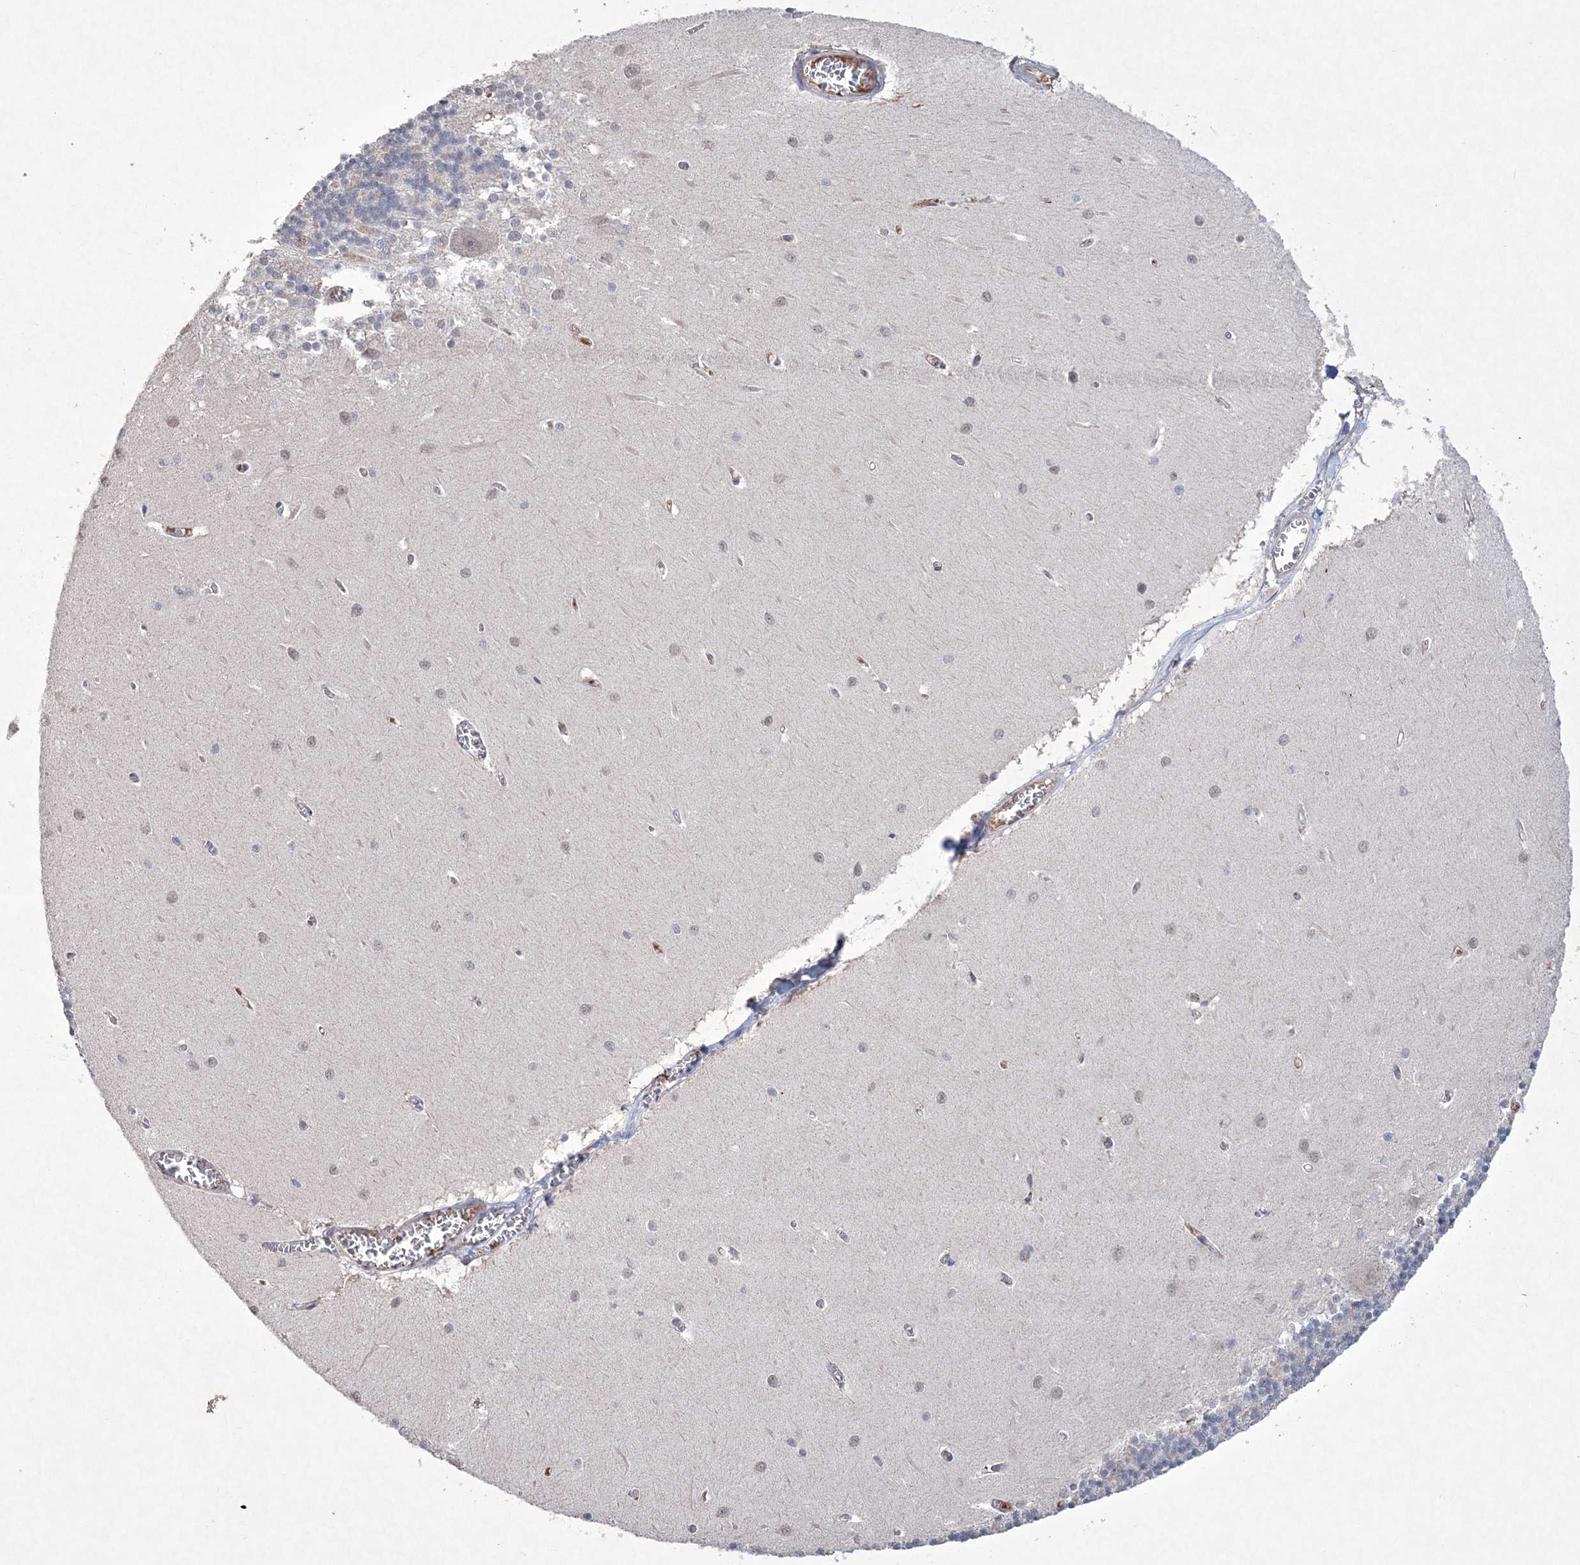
{"staining": {"intensity": "negative", "quantity": "none", "location": "none"}, "tissue": "cerebellum", "cell_type": "Cells in granular layer", "image_type": "normal", "snomed": [{"axis": "morphology", "description": "Normal tissue, NOS"}, {"axis": "topography", "description": "Cerebellum"}], "caption": "Immunohistochemistry histopathology image of benign cerebellum stained for a protein (brown), which displays no positivity in cells in granular layer.", "gene": "DPCD", "patient": {"sex": "male", "age": 37}}